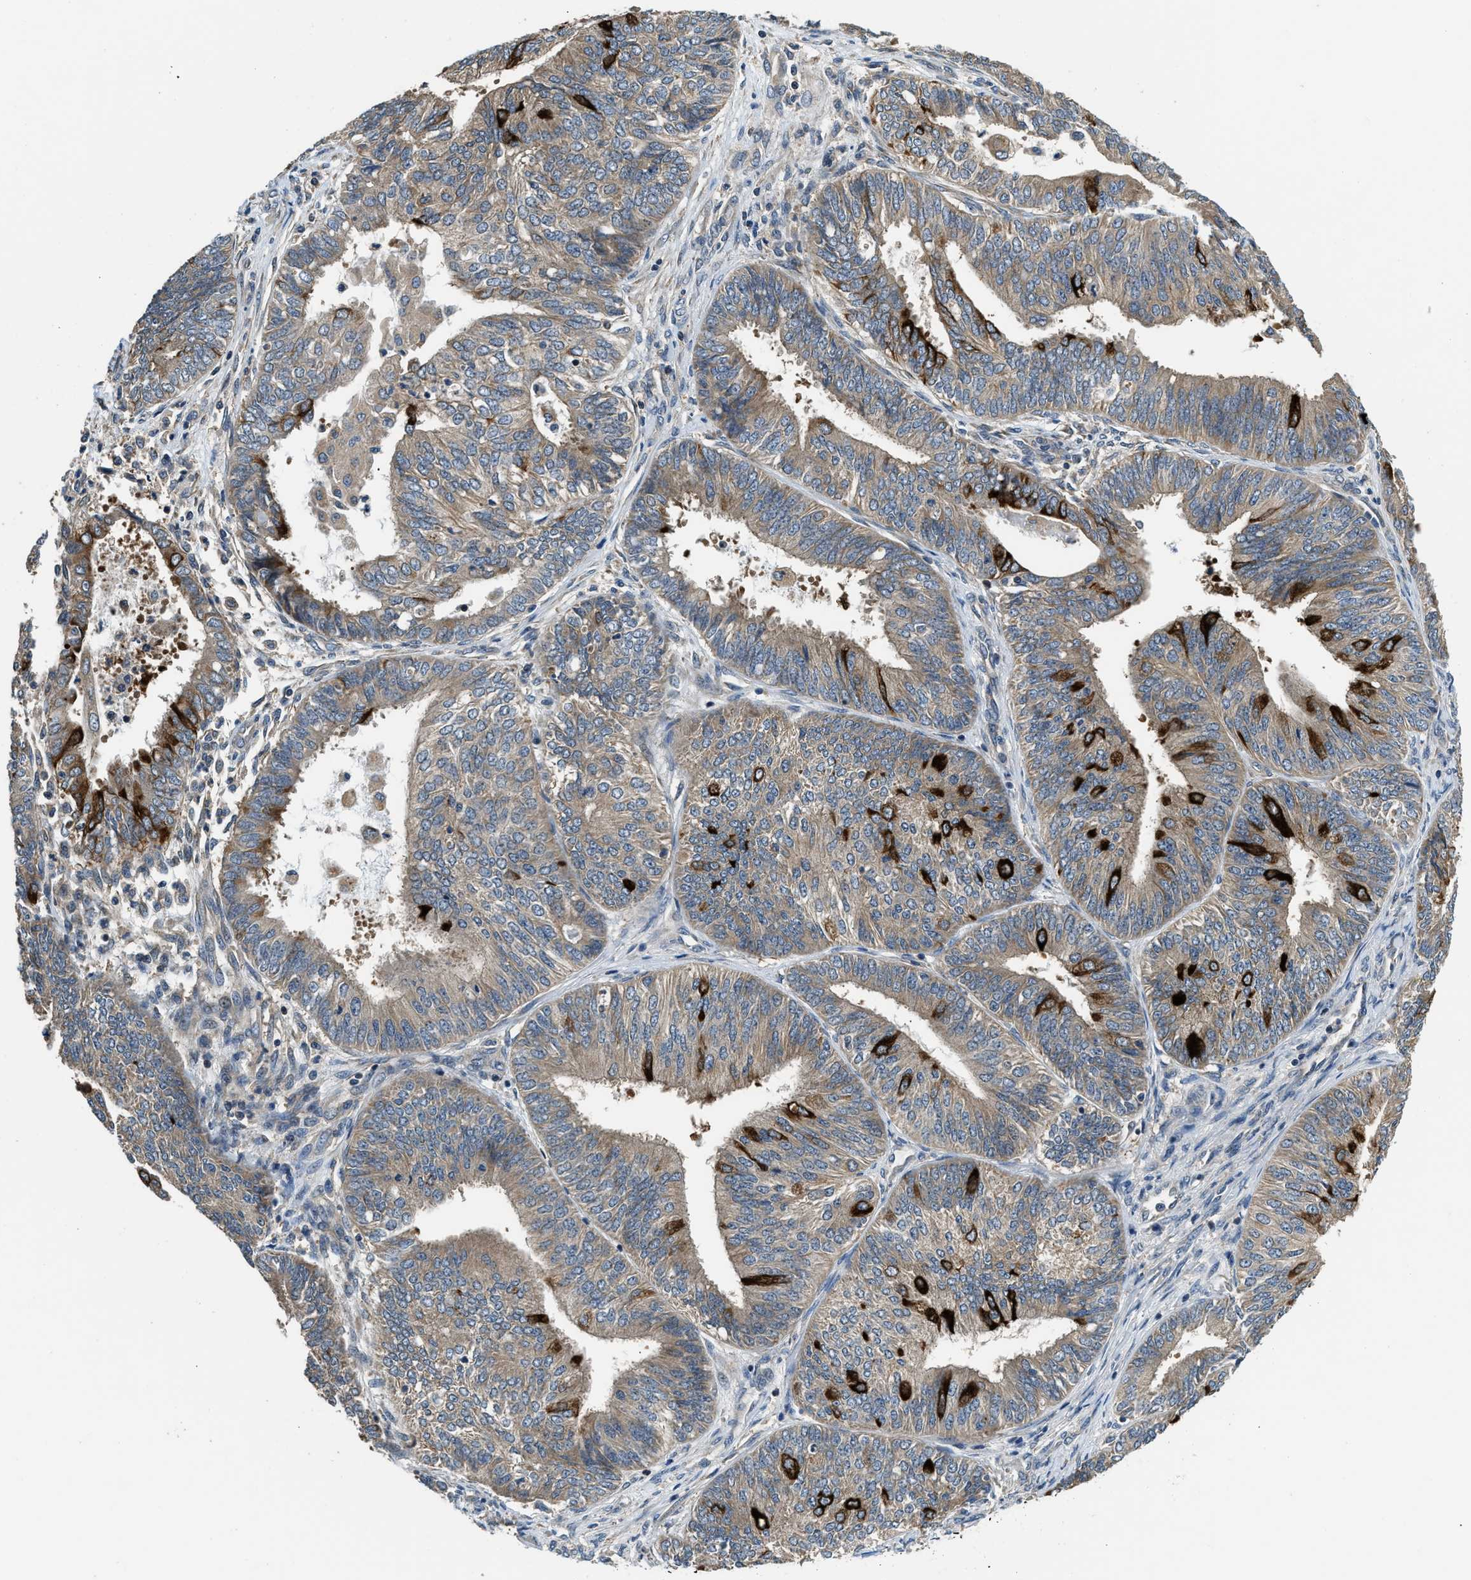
{"staining": {"intensity": "strong", "quantity": "25%-75%", "location": "cytoplasmic/membranous"}, "tissue": "endometrial cancer", "cell_type": "Tumor cells", "image_type": "cancer", "snomed": [{"axis": "morphology", "description": "Adenocarcinoma, NOS"}, {"axis": "topography", "description": "Endometrium"}], "caption": "Protein analysis of adenocarcinoma (endometrial) tissue demonstrates strong cytoplasmic/membranous positivity in about 25%-75% of tumor cells.", "gene": "IL3RA", "patient": {"sex": "female", "age": 58}}